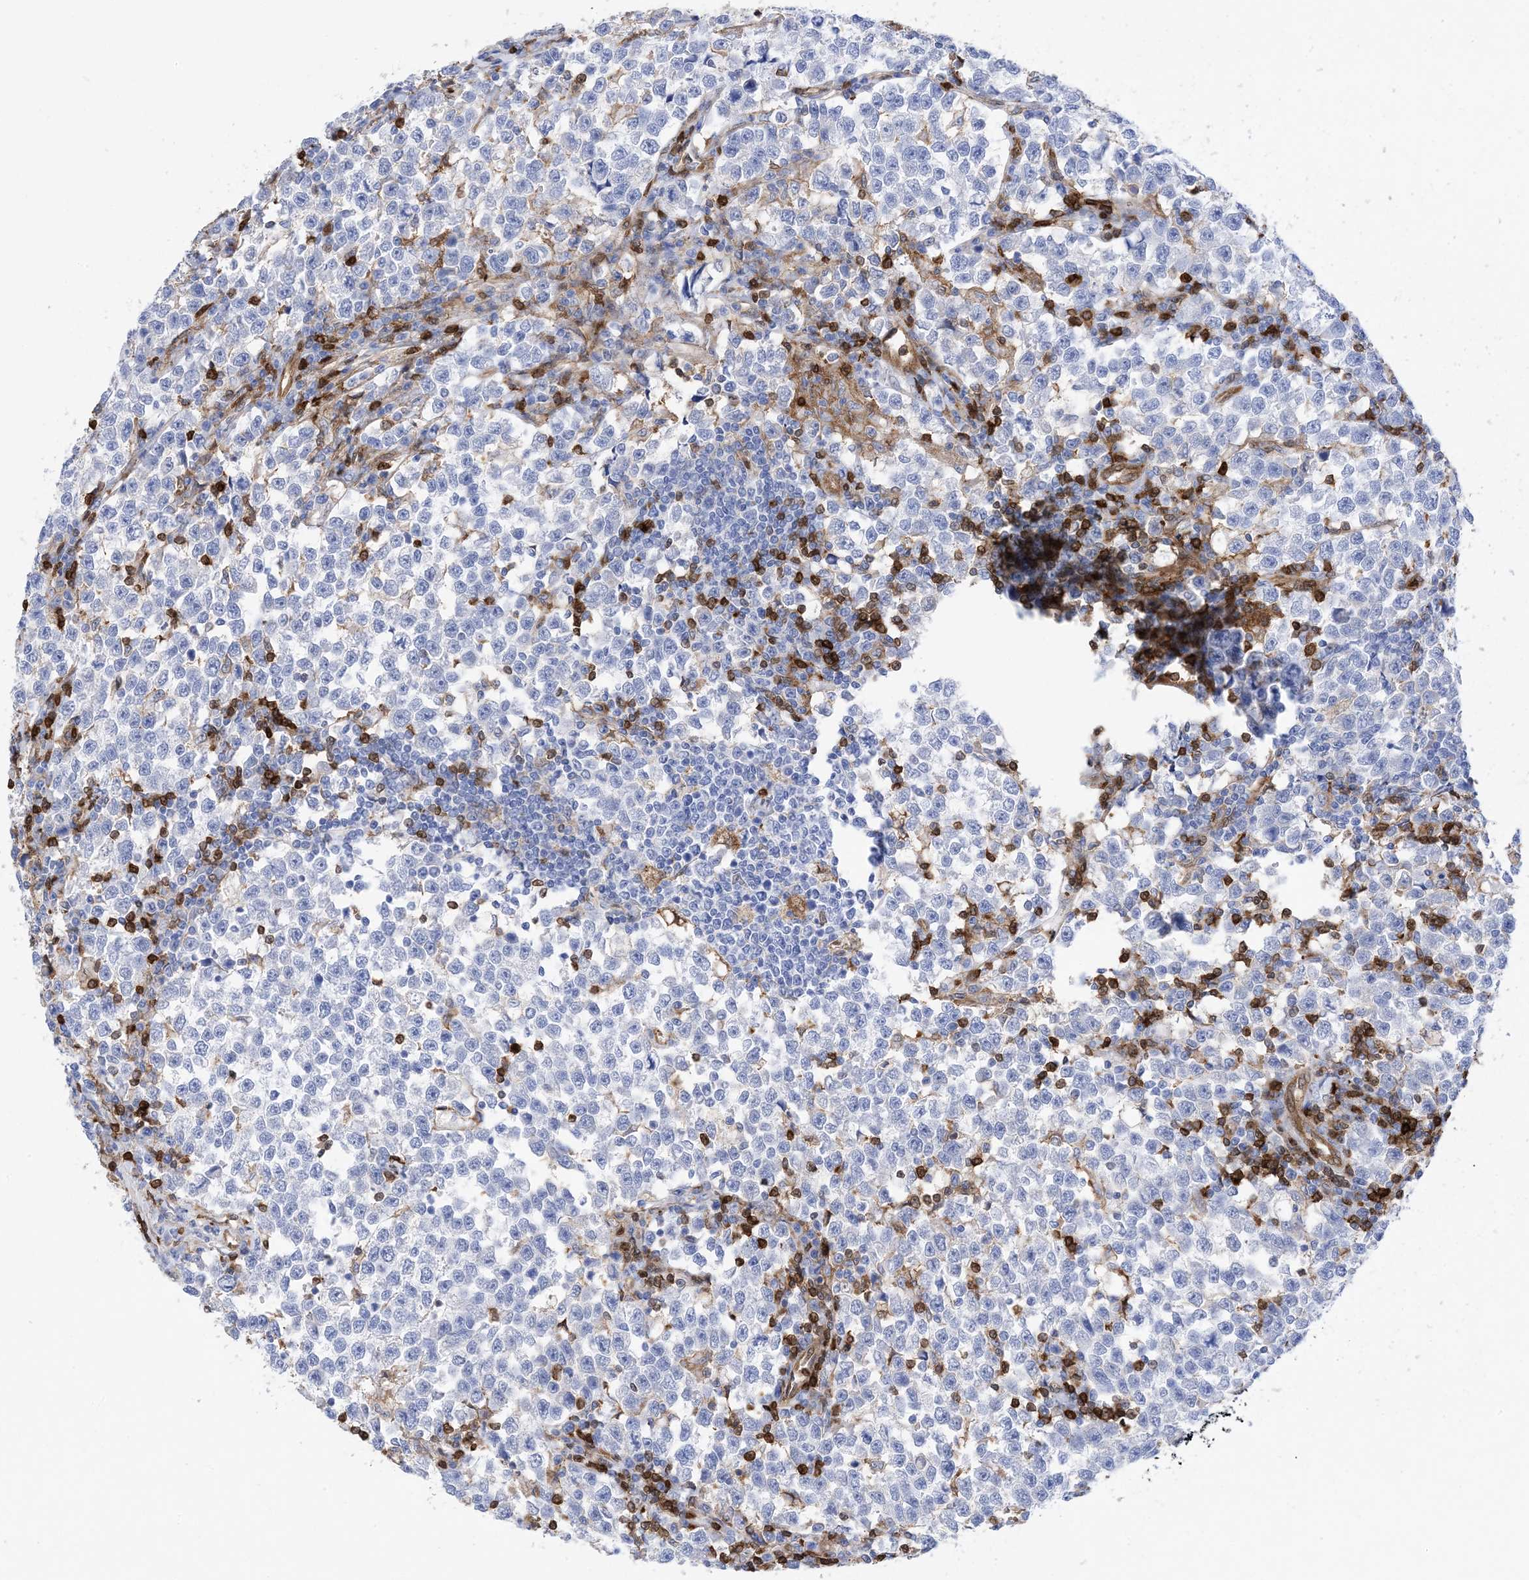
{"staining": {"intensity": "negative", "quantity": "none", "location": "none"}, "tissue": "testis cancer", "cell_type": "Tumor cells", "image_type": "cancer", "snomed": [{"axis": "morphology", "description": "Normal tissue, NOS"}, {"axis": "morphology", "description": "Seminoma, NOS"}, {"axis": "topography", "description": "Testis"}], "caption": "Immunohistochemical staining of human seminoma (testis) reveals no significant expression in tumor cells. (DAB (3,3'-diaminobenzidine) IHC with hematoxylin counter stain).", "gene": "ANXA1", "patient": {"sex": "male", "age": 43}}